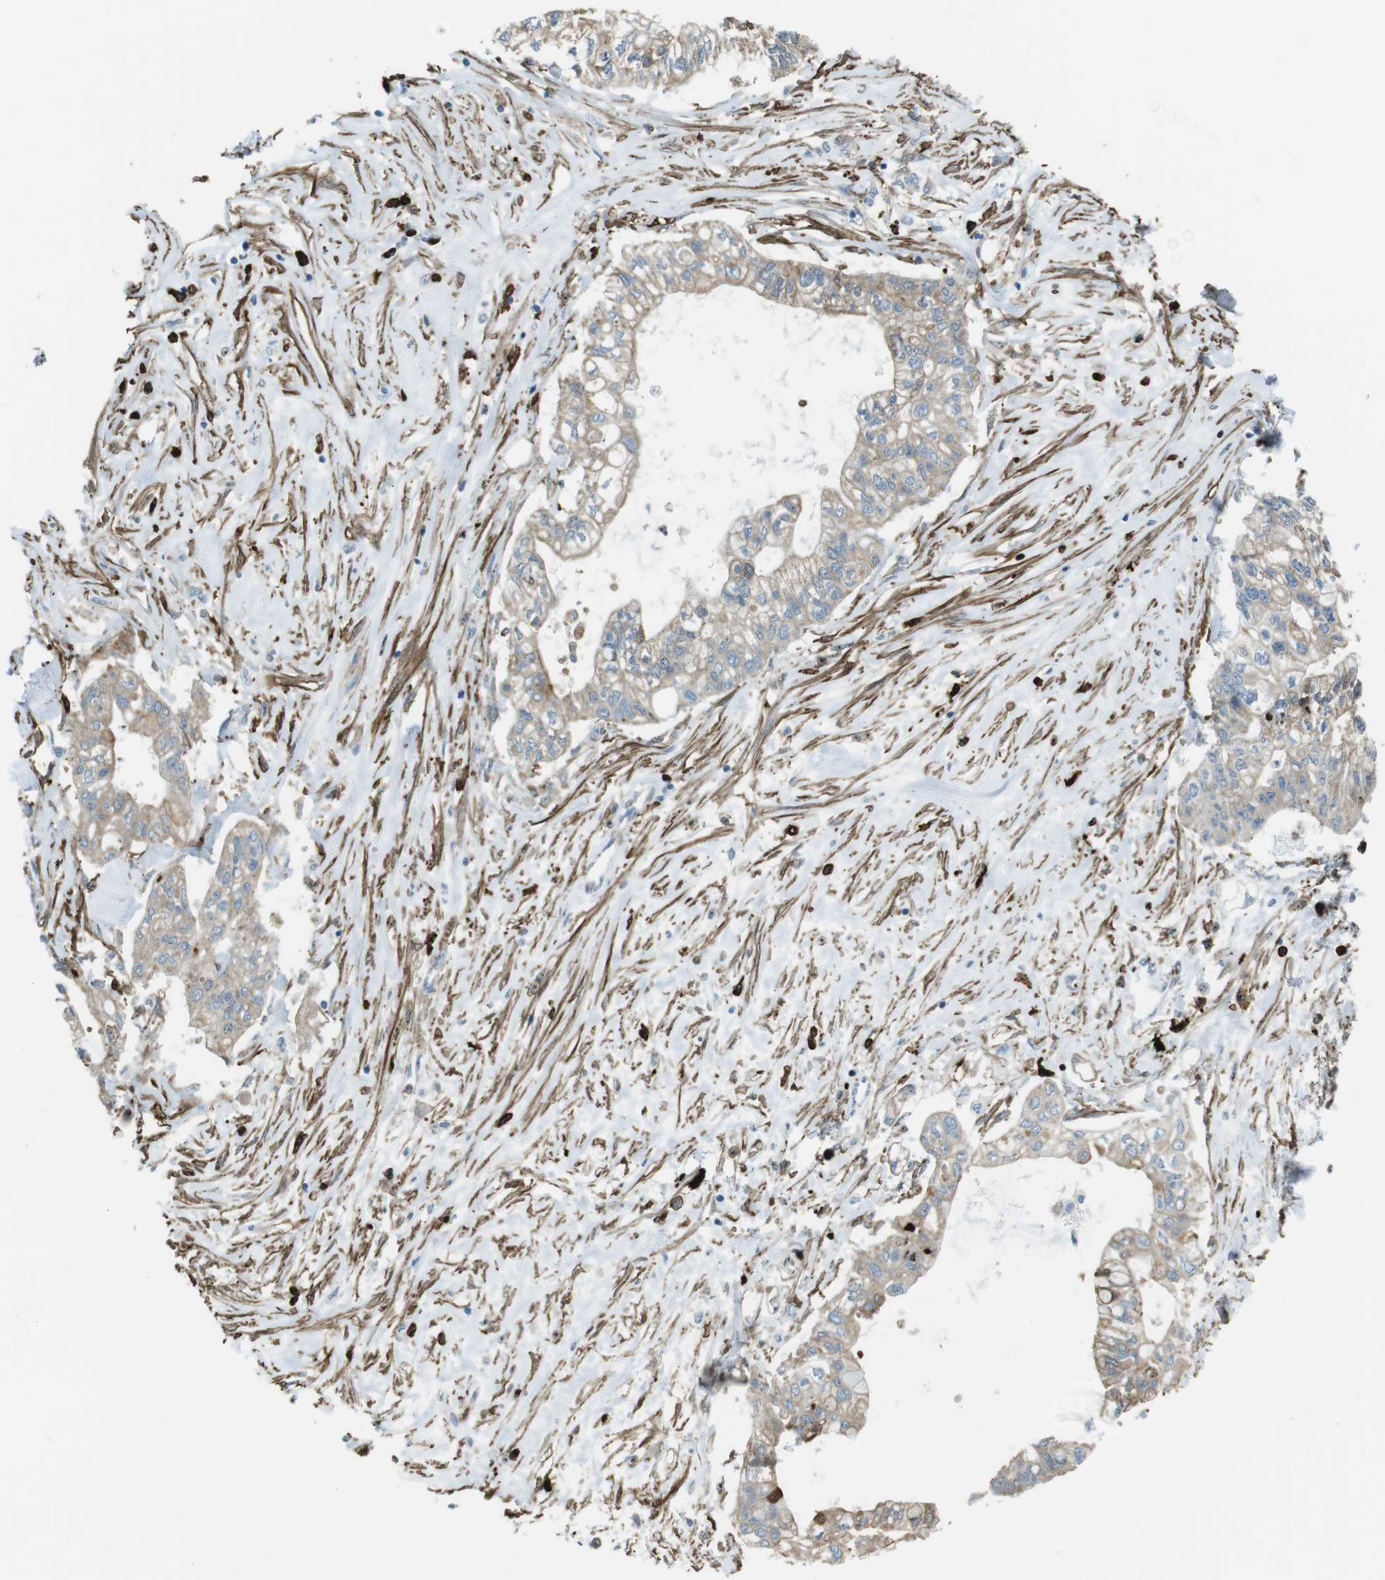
{"staining": {"intensity": "weak", "quantity": ">75%", "location": "cytoplasmic/membranous"}, "tissue": "pancreatic cancer", "cell_type": "Tumor cells", "image_type": "cancer", "snomed": [{"axis": "morphology", "description": "Adenocarcinoma, NOS"}, {"axis": "topography", "description": "Pancreas"}], "caption": "Protein analysis of adenocarcinoma (pancreatic) tissue reveals weak cytoplasmic/membranous expression in about >75% of tumor cells.", "gene": "SFT2D1", "patient": {"sex": "female", "age": 77}}